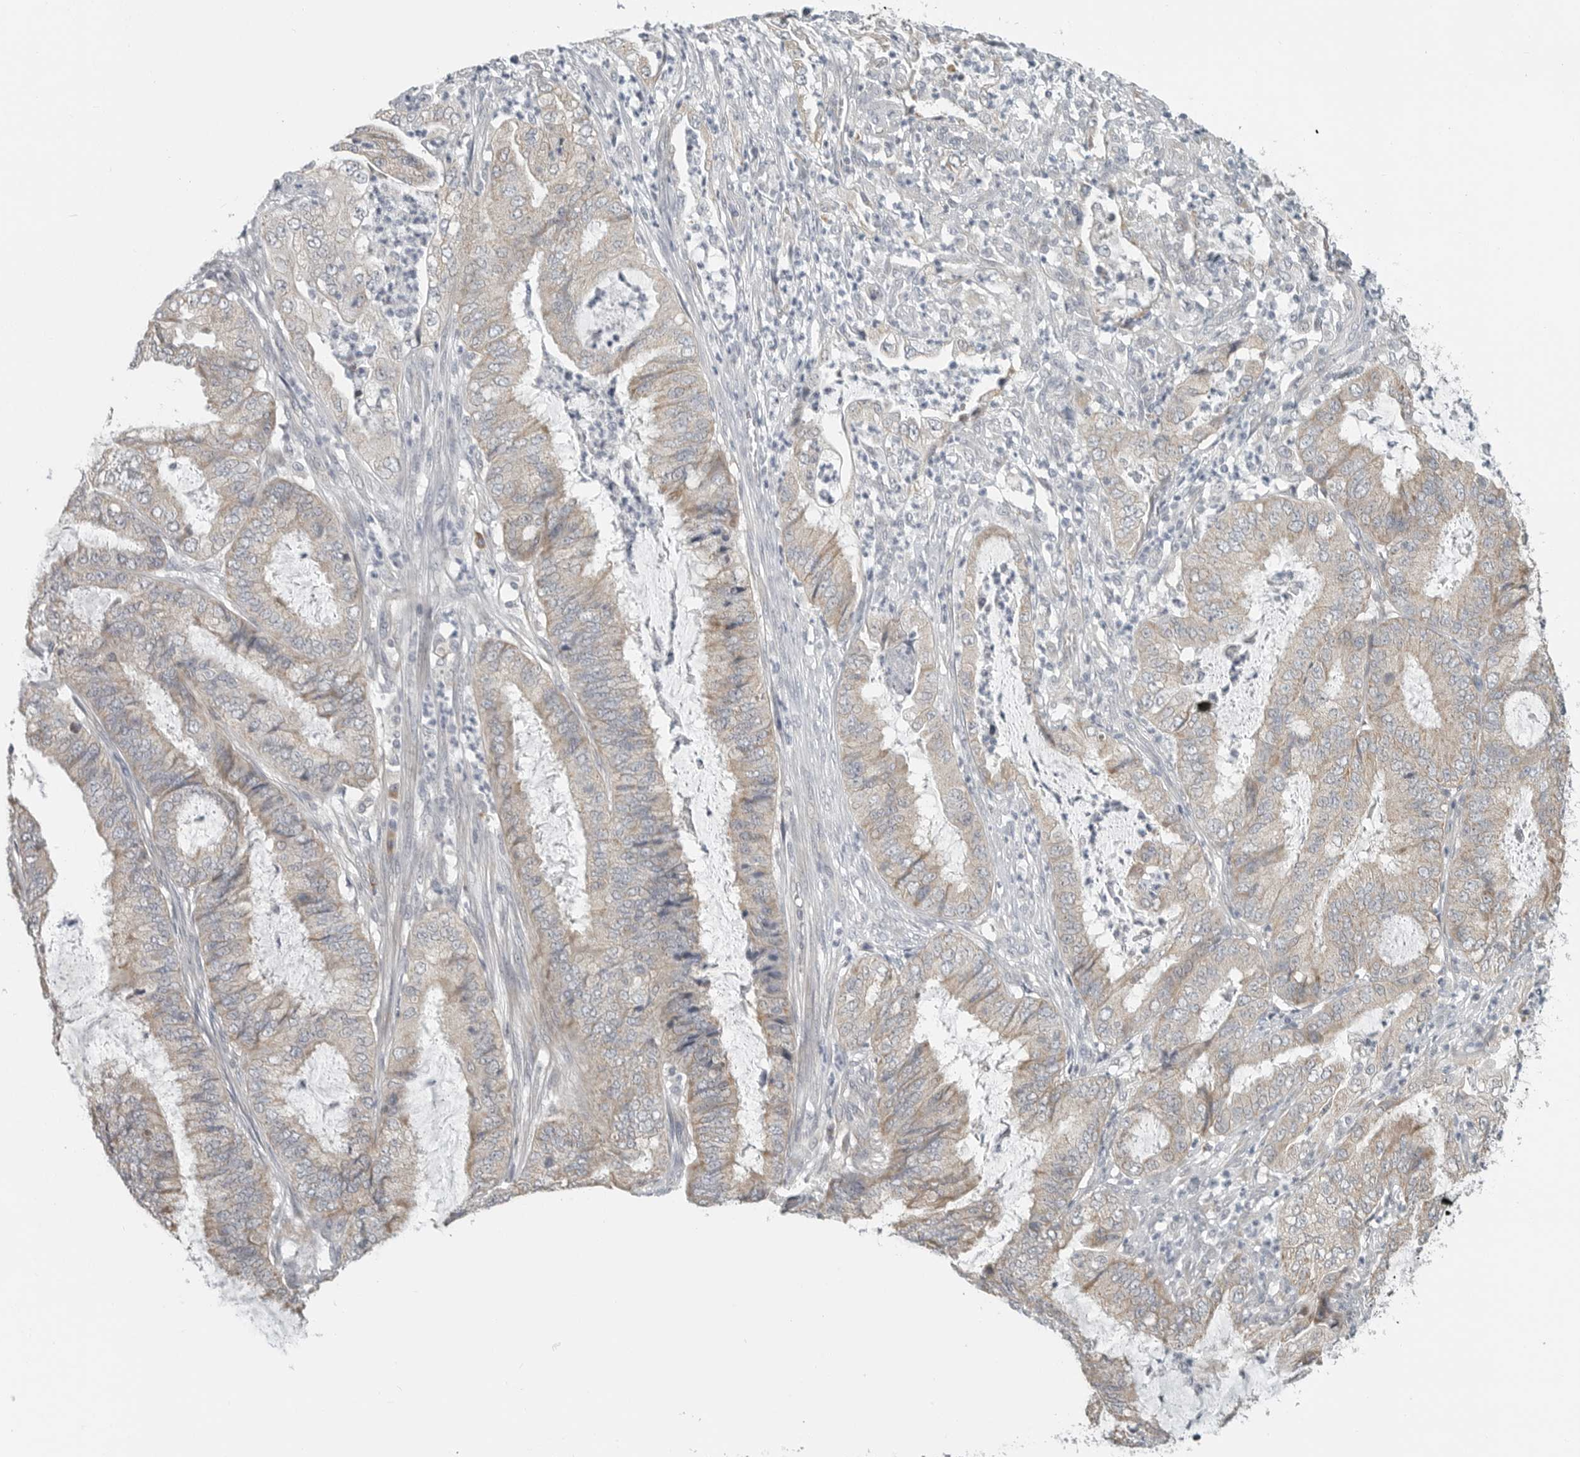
{"staining": {"intensity": "weak", "quantity": "25%-75%", "location": "cytoplasmic/membranous"}, "tissue": "endometrial cancer", "cell_type": "Tumor cells", "image_type": "cancer", "snomed": [{"axis": "morphology", "description": "Adenocarcinoma, NOS"}, {"axis": "topography", "description": "Endometrium"}], "caption": "DAB (3,3'-diaminobenzidine) immunohistochemical staining of endometrial cancer (adenocarcinoma) displays weak cytoplasmic/membranous protein positivity in approximately 25%-75% of tumor cells.", "gene": "IL12RB2", "patient": {"sex": "female", "age": 49}}